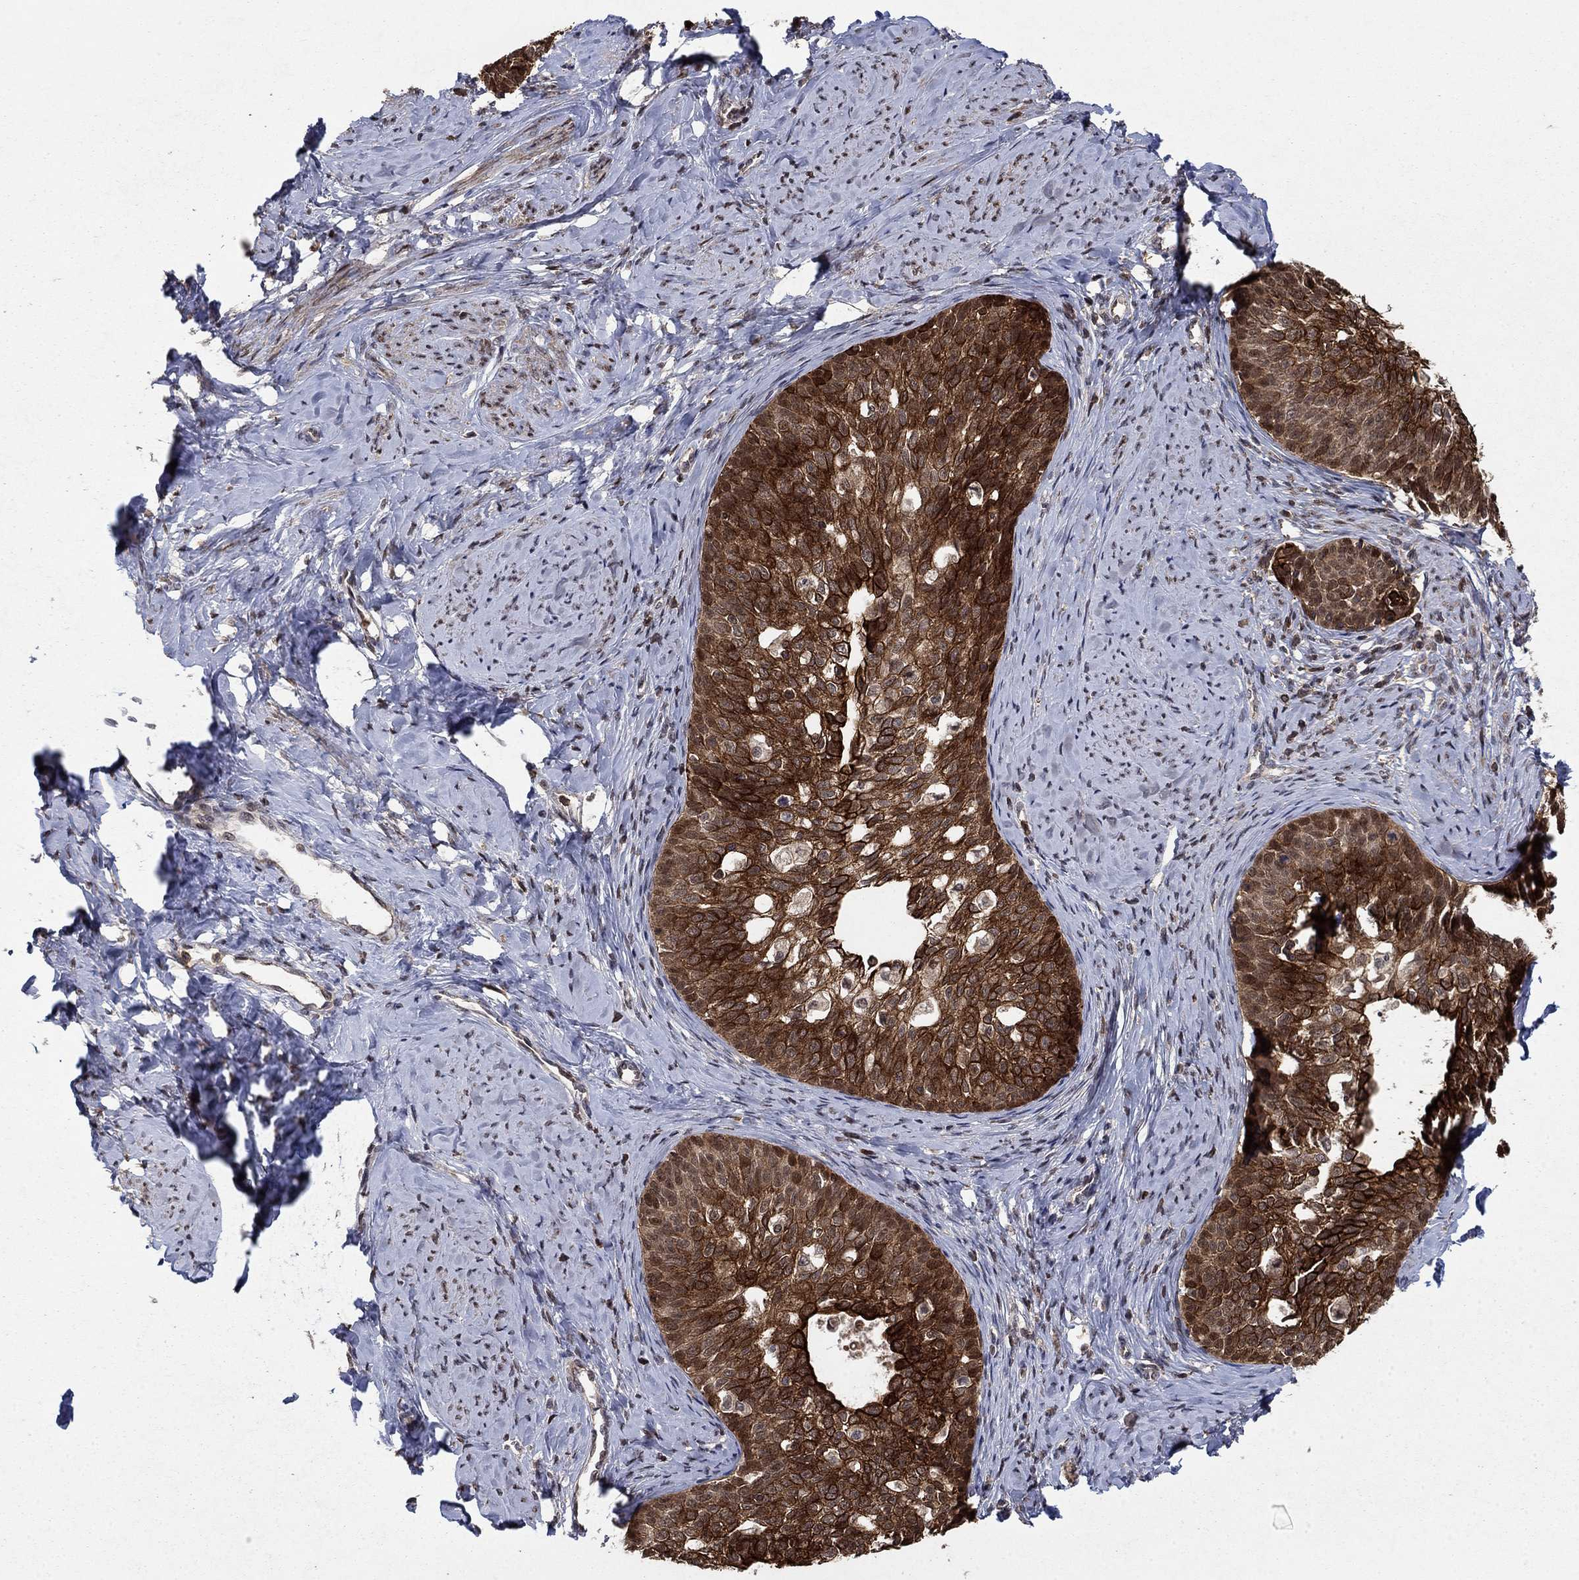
{"staining": {"intensity": "strong", "quantity": ">75%", "location": "cytoplasmic/membranous,nuclear"}, "tissue": "cervical cancer", "cell_type": "Tumor cells", "image_type": "cancer", "snomed": [{"axis": "morphology", "description": "Squamous cell carcinoma, NOS"}, {"axis": "topography", "description": "Cervix"}], "caption": "Squamous cell carcinoma (cervical) stained for a protein exhibits strong cytoplasmic/membranous and nuclear positivity in tumor cells. The staining is performed using DAB brown chromogen to label protein expression. The nuclei are counter-stained blue using hematoxylin.", "gene": "CCDC66", "patient": {"sex": "female", "age": 51}}